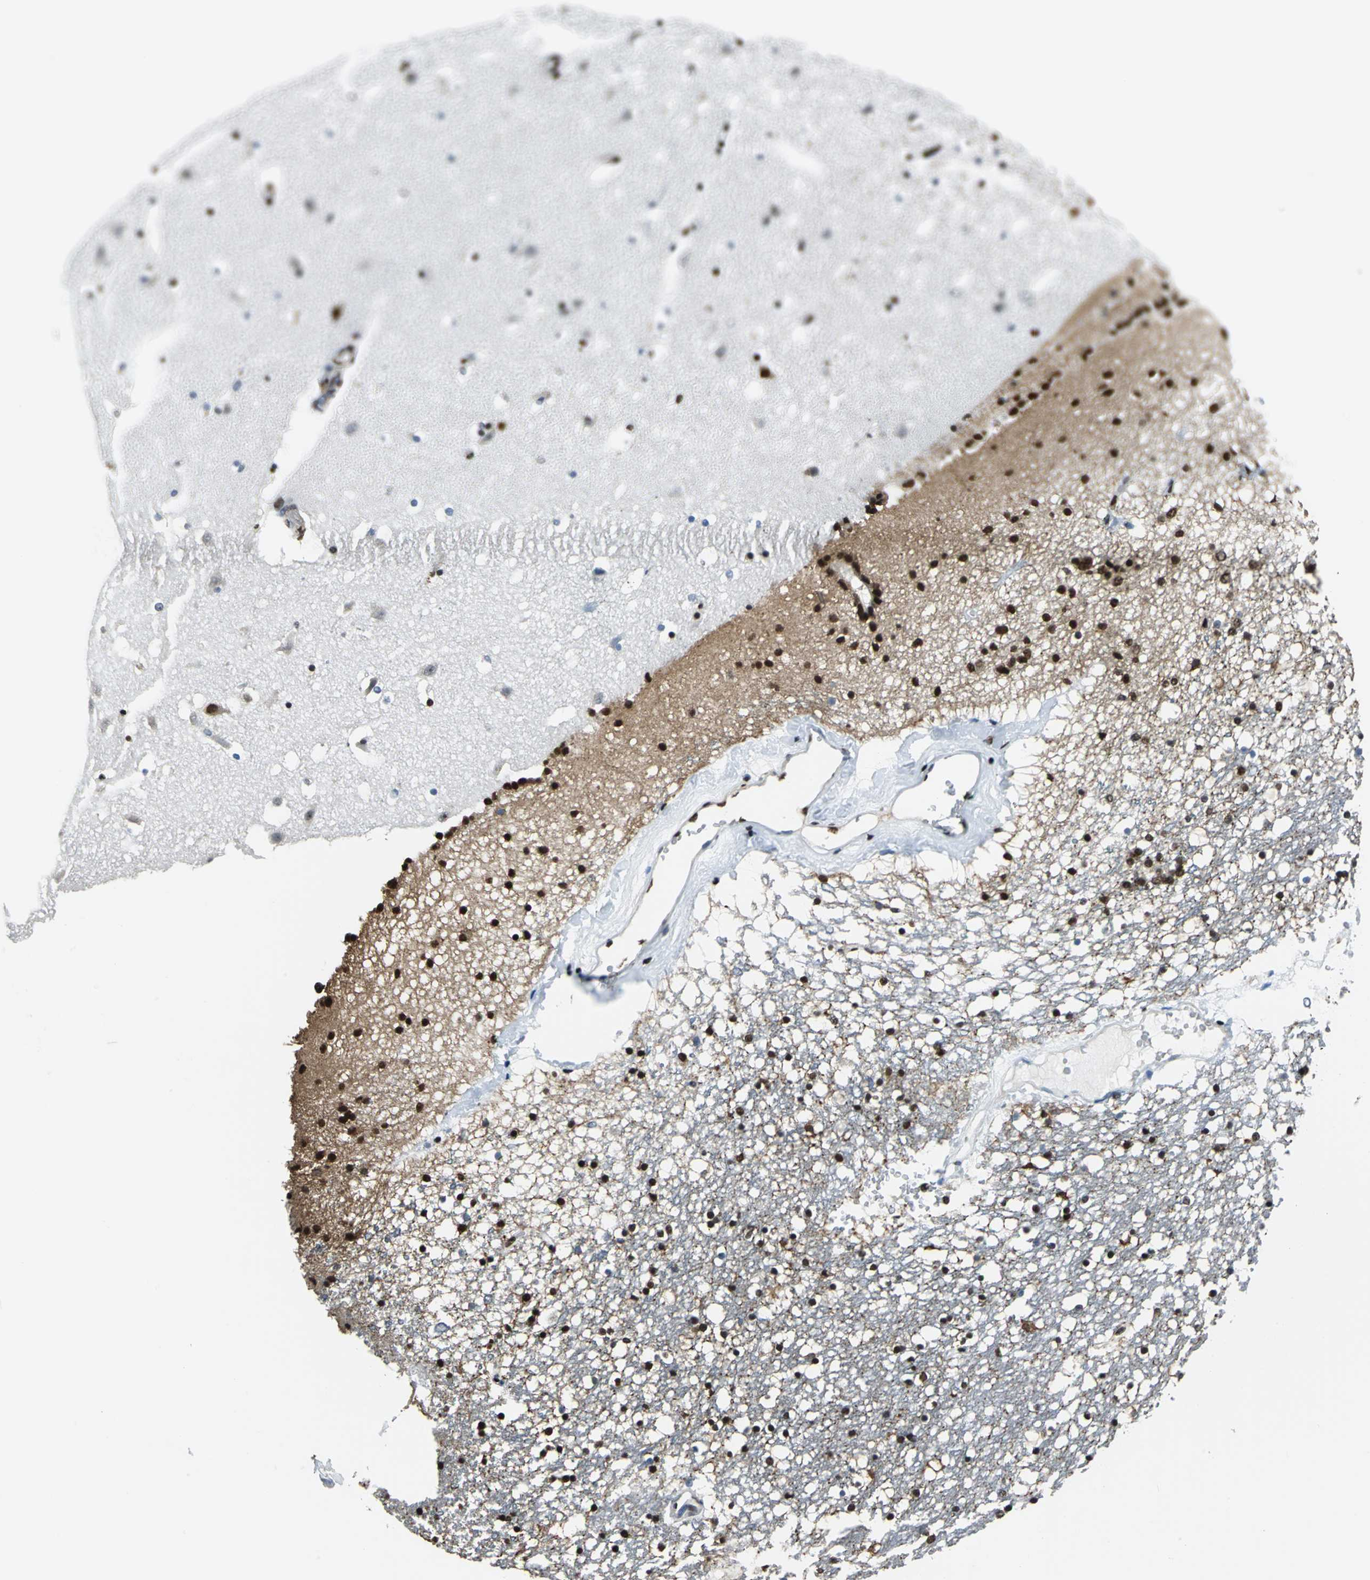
{"staining": {"intensity": "strong", "quantity": ">75%", "location": "cytoplasmic/membranous,nuclear"}, "tissue": "caudate", "cell_type": "Glial cells", "image_type": "normal", "snomed": [{"axis": "morphology", "description": "Normal tissue, NOS"}, {"axis": "topography", "description": "Lateral ventricle wall"}], "caption": "The image shows a brown stain indicating the presence of a protein in the cytoplasmic/membranous,nuclear of glial cells in caudate. (DAB IHC with brightfield microscopy, high magnification).", "gene": "RBM14", "patient": {"sex": "male", "age": 45}}